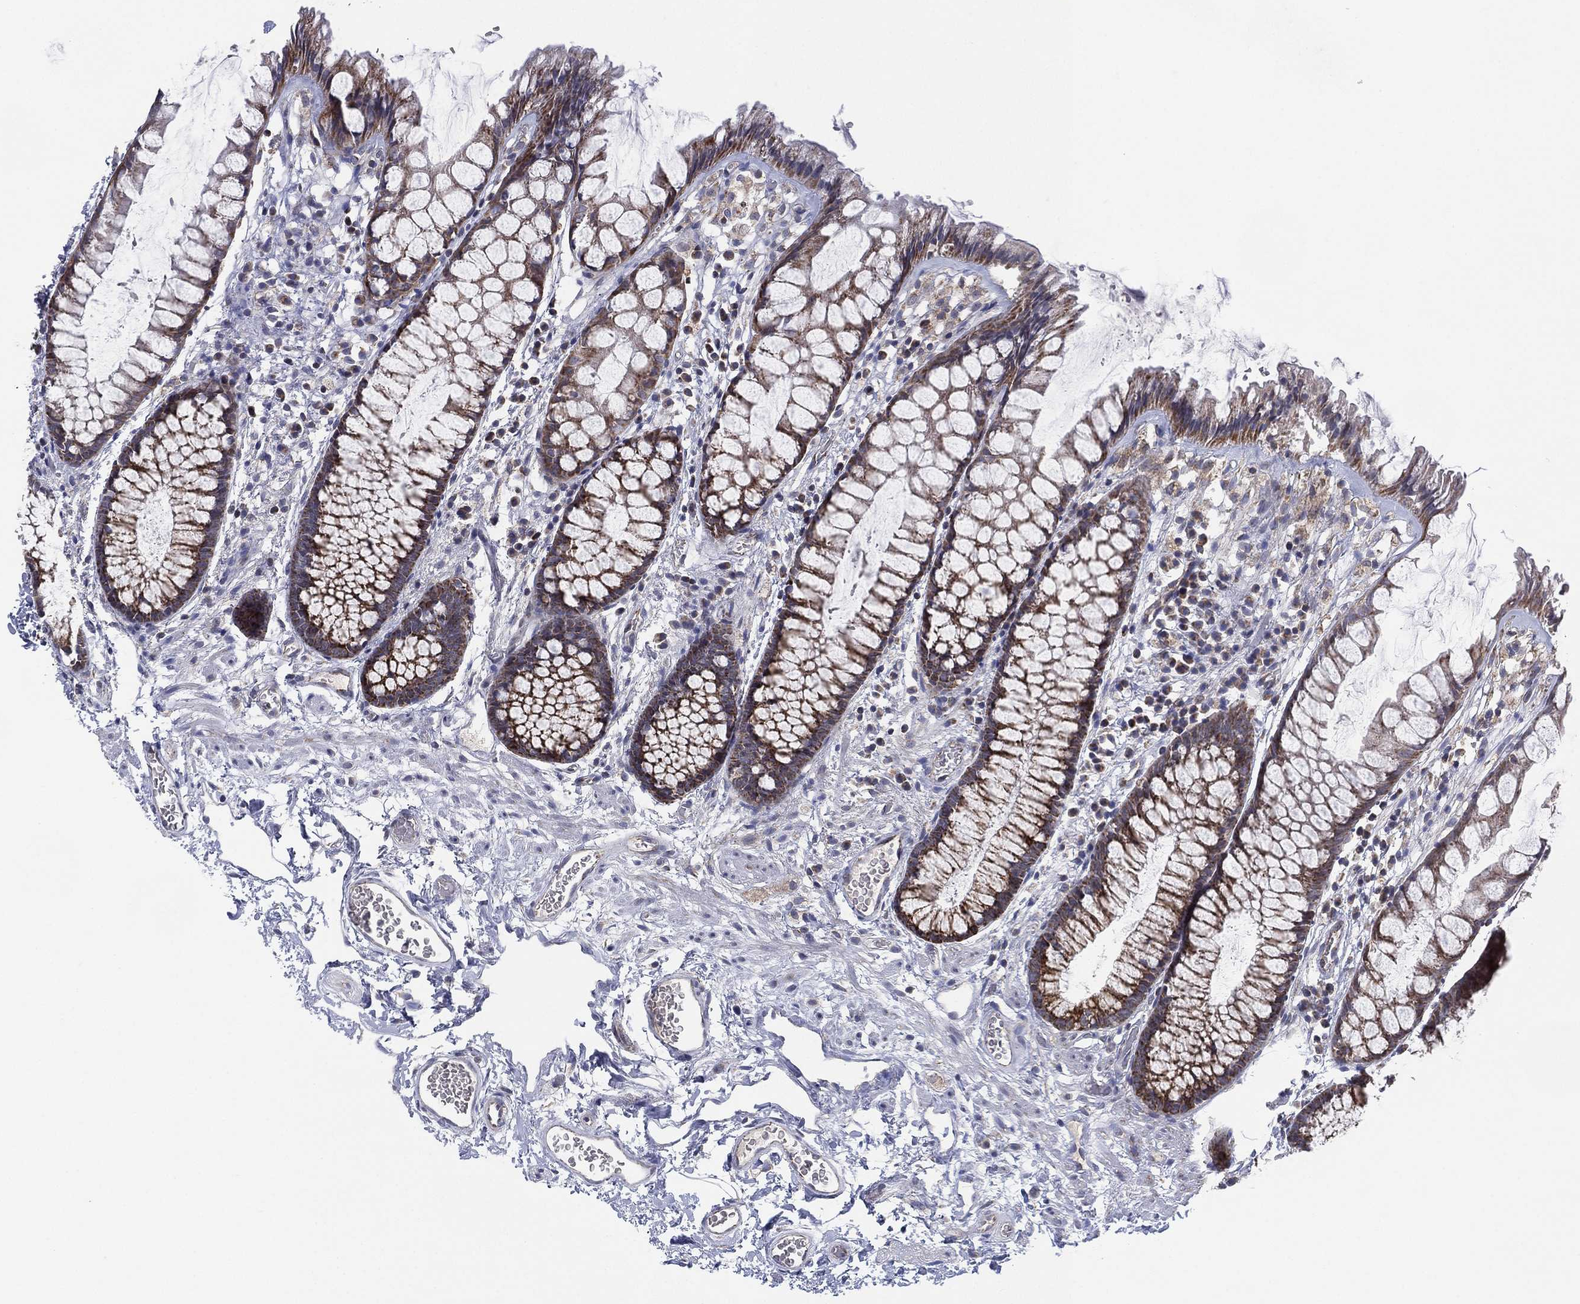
{"staining": {"intensity": "moderate", "quantity": "25%-75%", "location": "cytoplasmic/membranous"}, "tissue": "rectum", "cell_type": "Glandular cells", "image_type": "normal", "snomed": [{"axis": "morphology", "description": "Normal tissue, NOS"}, {"axis": "topography", "description": "Rectum"}], "caption": "Immunohistochemistry (IHC) (DAB (3,3'-diaminobenzidine)) staining of normal human rectum demonstrates moderate cytoplasmic/membranous protein expression in approximately 25%-75% of glandular cells. The staining is performed using DAB (3,3'-diaminobenzidine) brown chromogen to label protein expression. The nuclei are counter-stained blue using hematoxylin.", "gene": "PSMG4", "patient": {"sex": "female", "age": 62}}